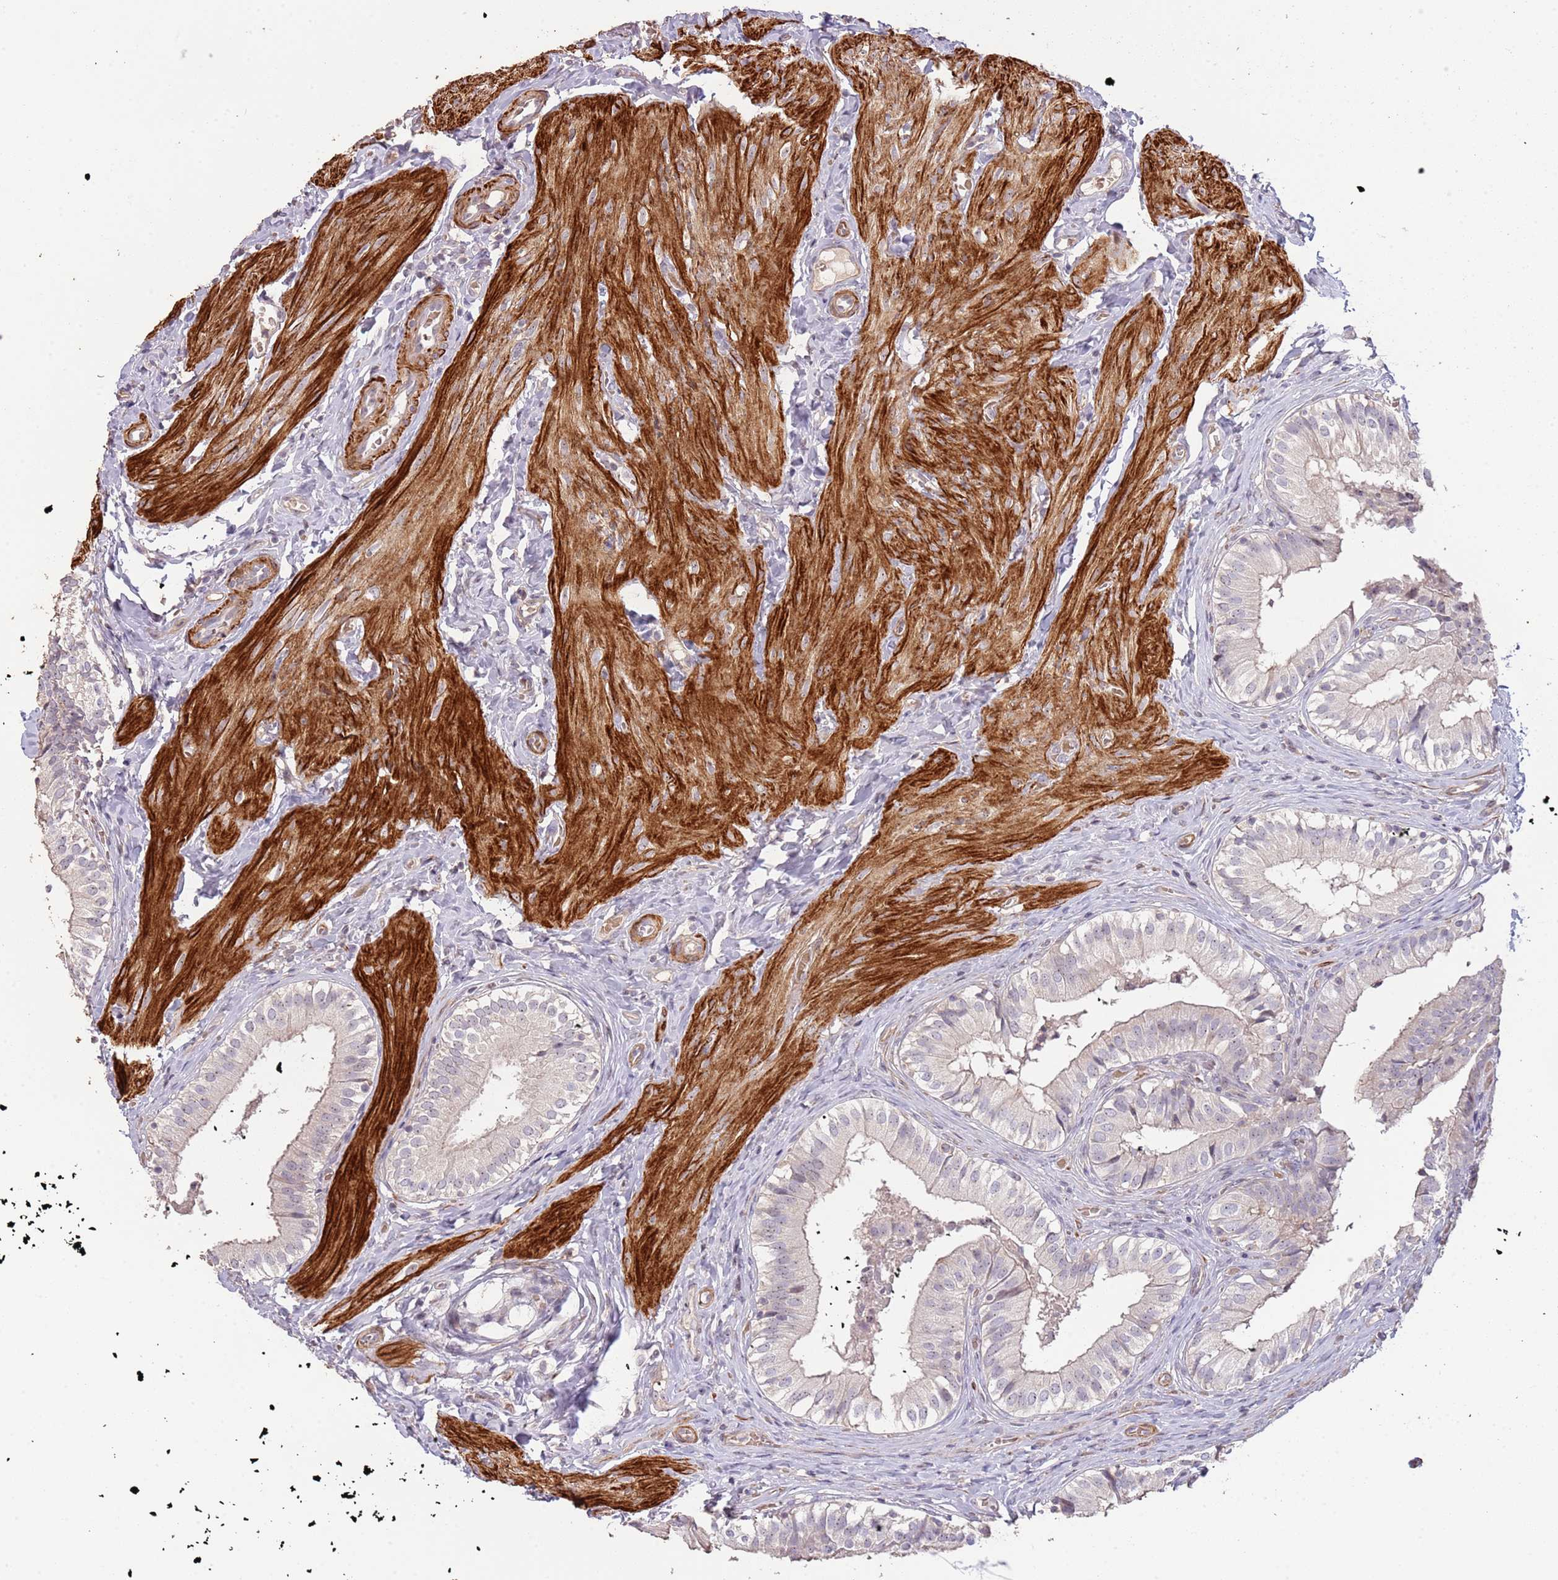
{"staining": {"intensity": "weak", "quantity": "<25%", "location": "nuclear"}, "tissue": "gallbladder", "cell_type": "Glandular cells", "image_type": "normal", "snomed": [{"axis": "morphology", "description": "Normal tissue, NOS"}, {"axis": "topography", "description": "Gallbladder"}], "caption": "This image is of benign gallbladder stained with immunohistochemistry (IHC) to label a protein in brown with the nuclei are counter-stained blue. There is no expression in glandular cells. (DAB (3,3'-diaminobenzidine) immunohistochemistry (IHC) visualized using brightfield microscopy, high magnification).", "gene": "ADTRP", "patient": {"sex": "female", "age": 47}}